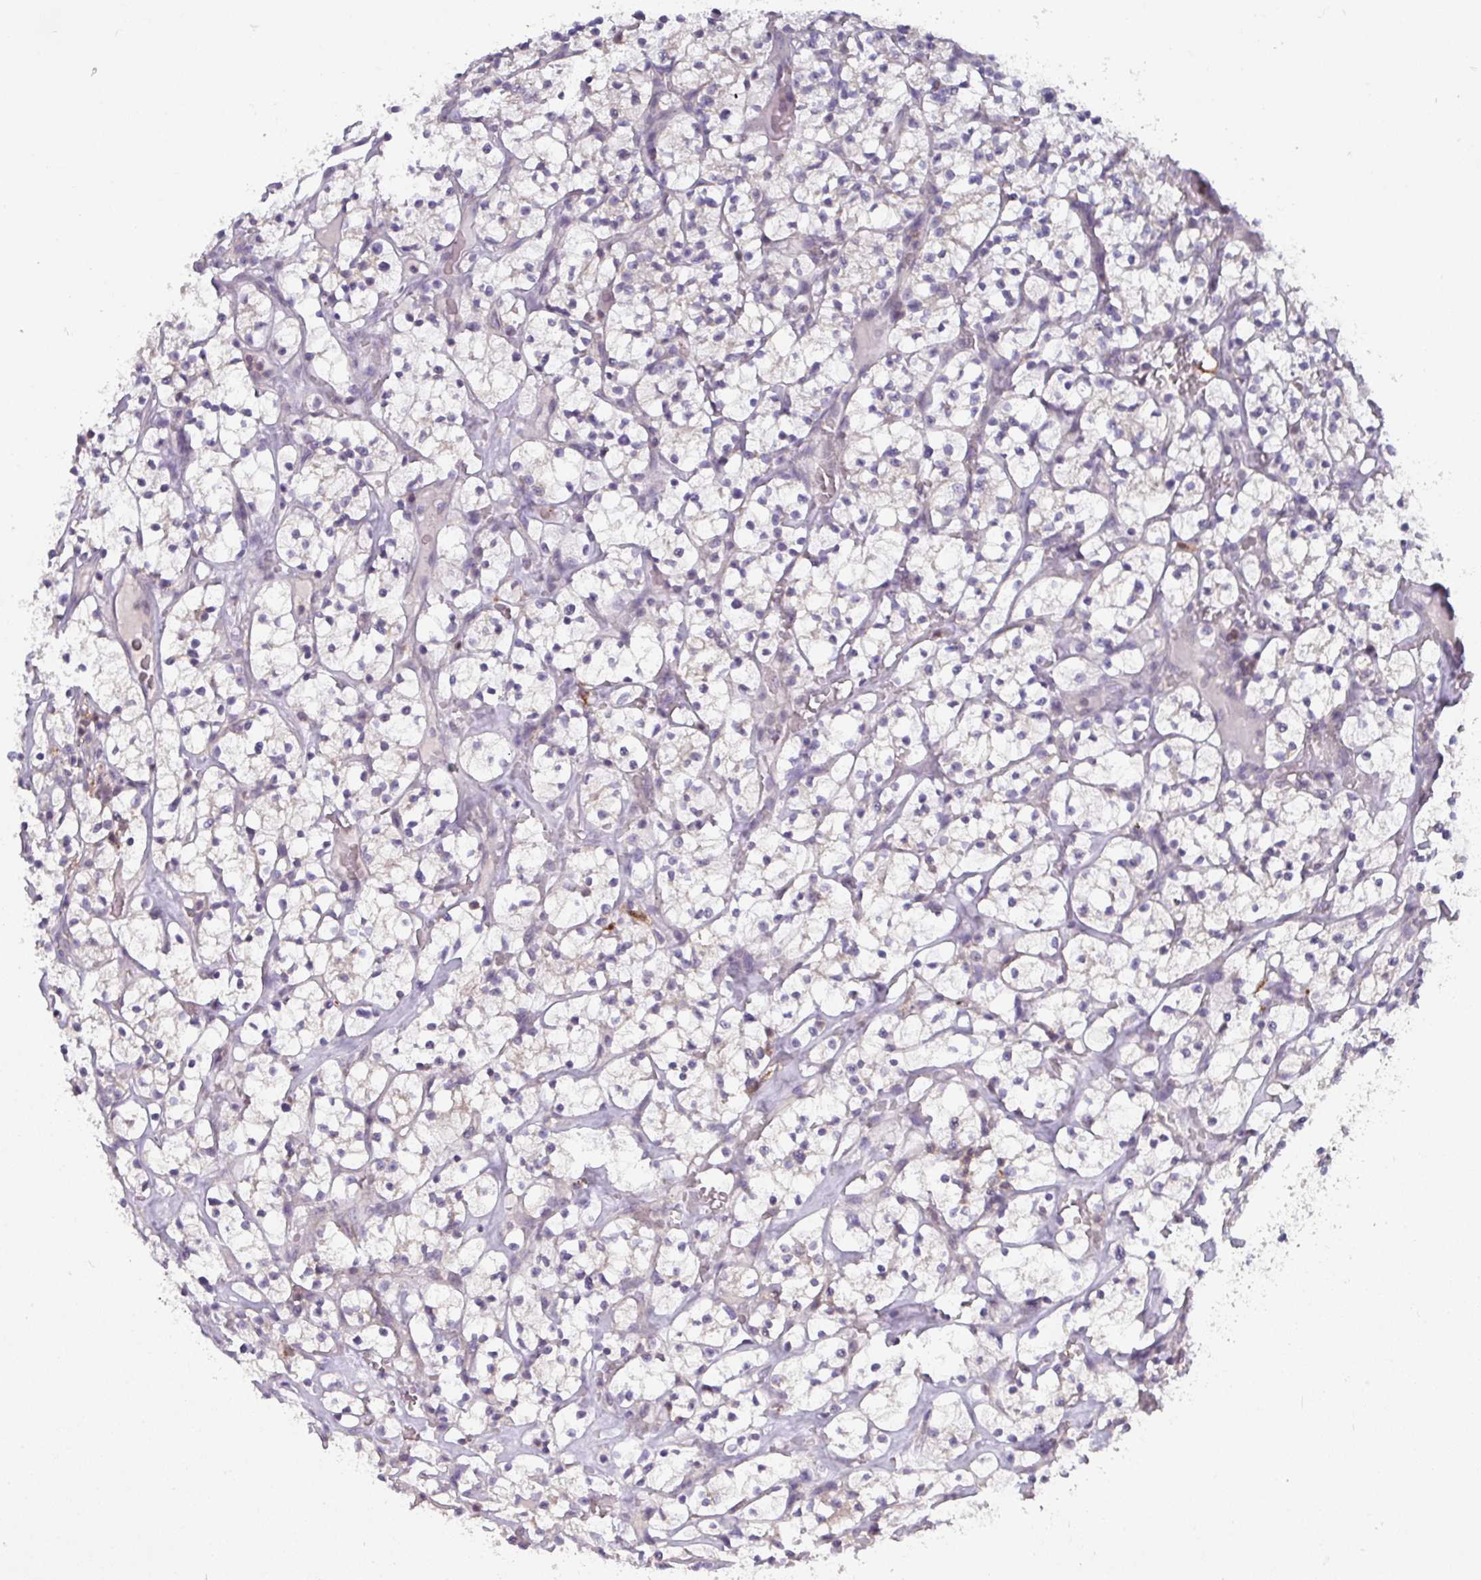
{"staining": {"intensity": "negative", "quantity": "none", "location": "none"}, "tissue": "renal cancer", "cell_type": "Tumor cells", "image_type": "cancer", "snomed": [{"axis": "morphology", "description": "Adenocarcinoma, NOS"}, {"axis": "topography", "description": "Kidney"}], "caption": "High power microscopy micrograph of an immunohistochemistry (IHC) micrograph of renal cancer, revealing no significant expression in tumor cells.", "gene": "DCAF12L2", "patient": {"sex": "female", "age": 64}}